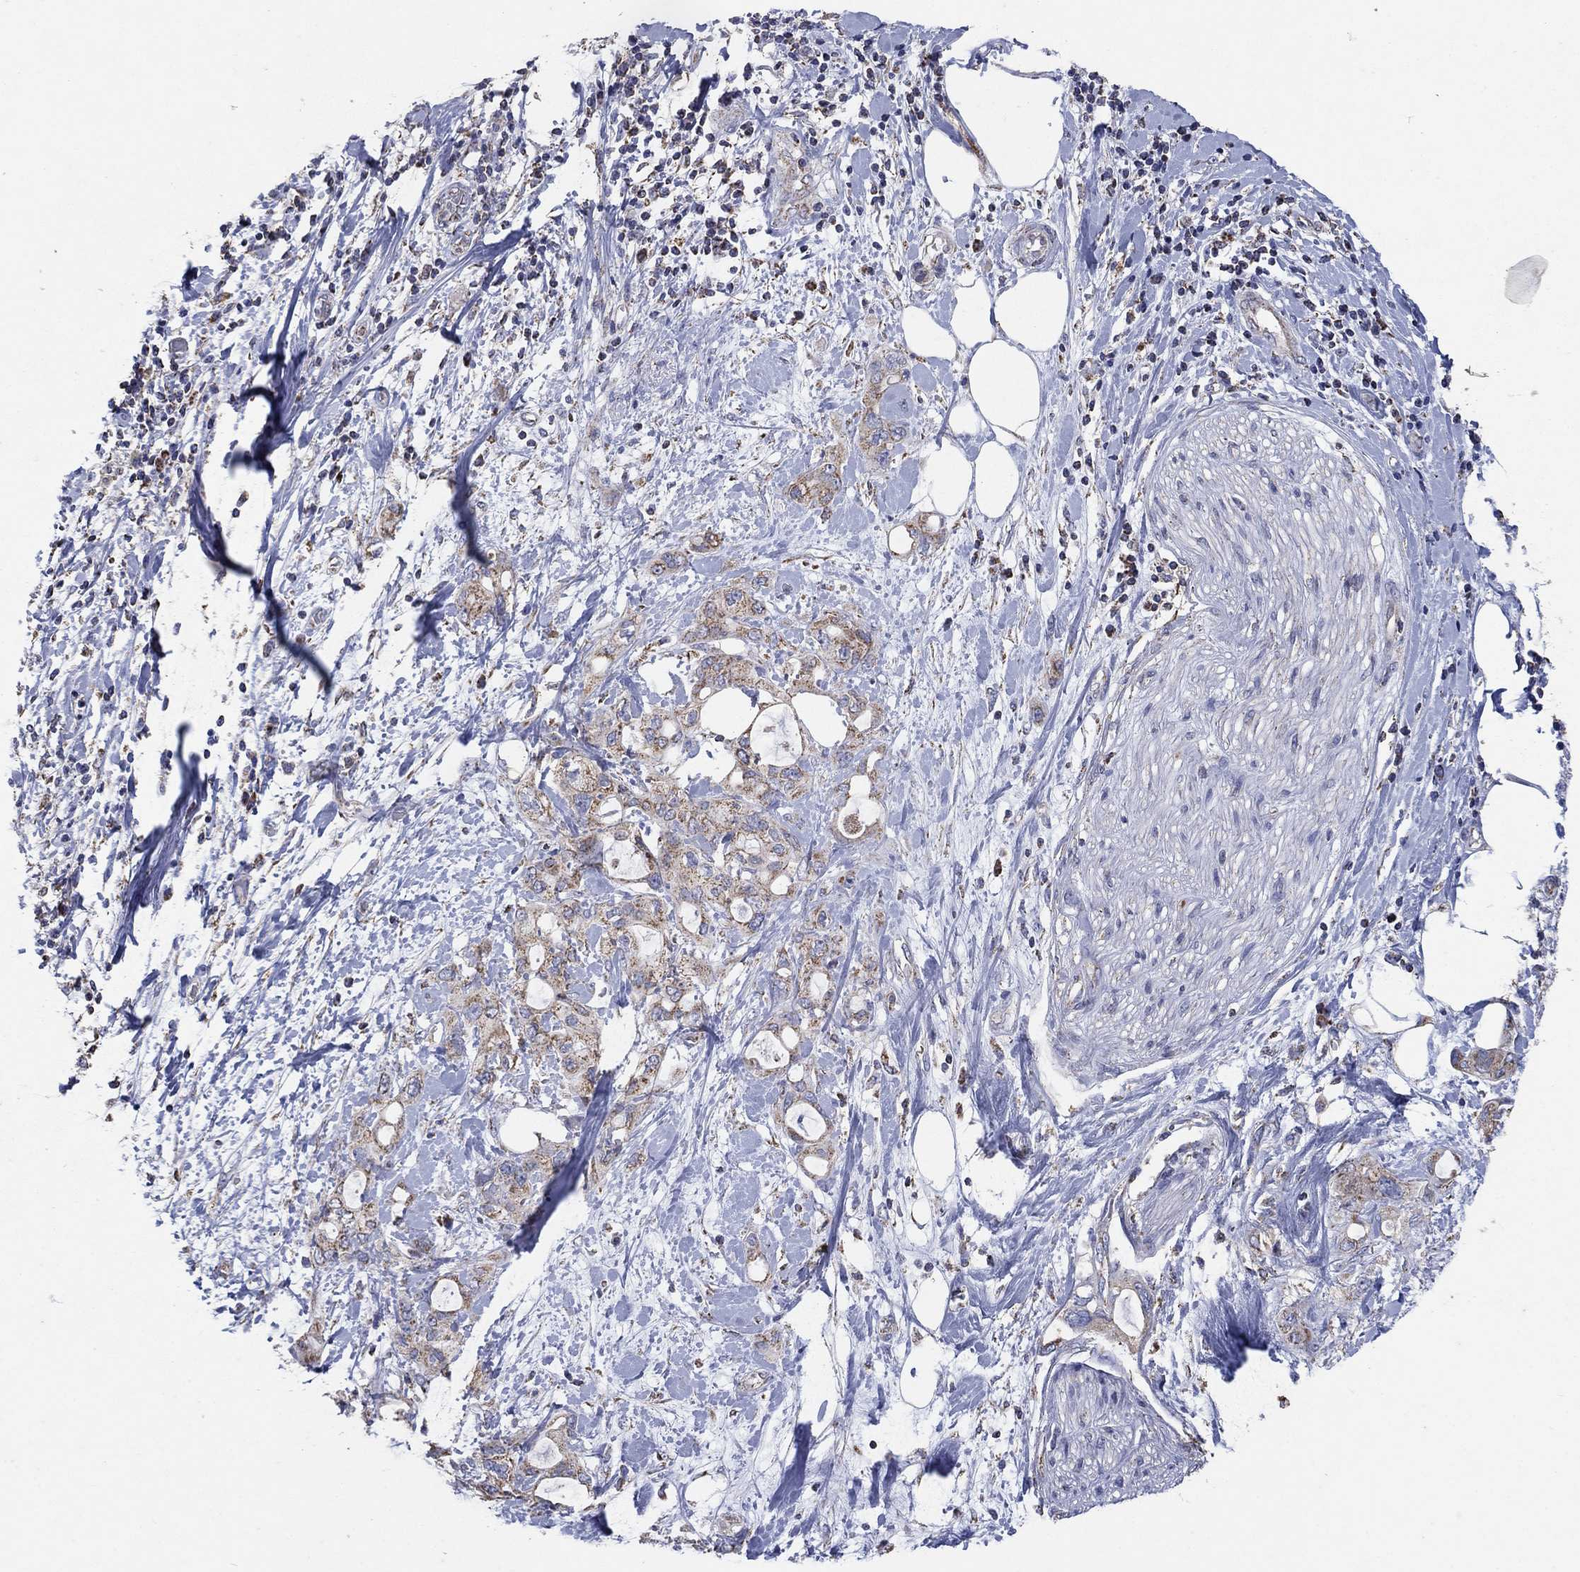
{"staining": {"intensity": "moderate", "quantity": ">75%", "location": "cytoplasmic/membranous"}, "tissue": "pancreatic cancer", "cell_type": "Tumor cells", "image_type": "cancer", "snomed": [{"axis": "morphology", "description": "Adenocarcinoma, NOS"}, {"axis": "topography", "description": "Pancreas"}], "caption": "IHC staining of pancreatic adenocarcinoma, which shows medium levels of moderate cytoplasmic/membranous positivity in approximately >75% of tumor cells indicating moderate cytoplasmic/membranous protein staining. The staining was performed using DAB (brown) for protein detection and nuclei were counterstained in hematoxylin (blue).", "gene": "C9orf85", "patient": {"sex": "female", "age": 56}}